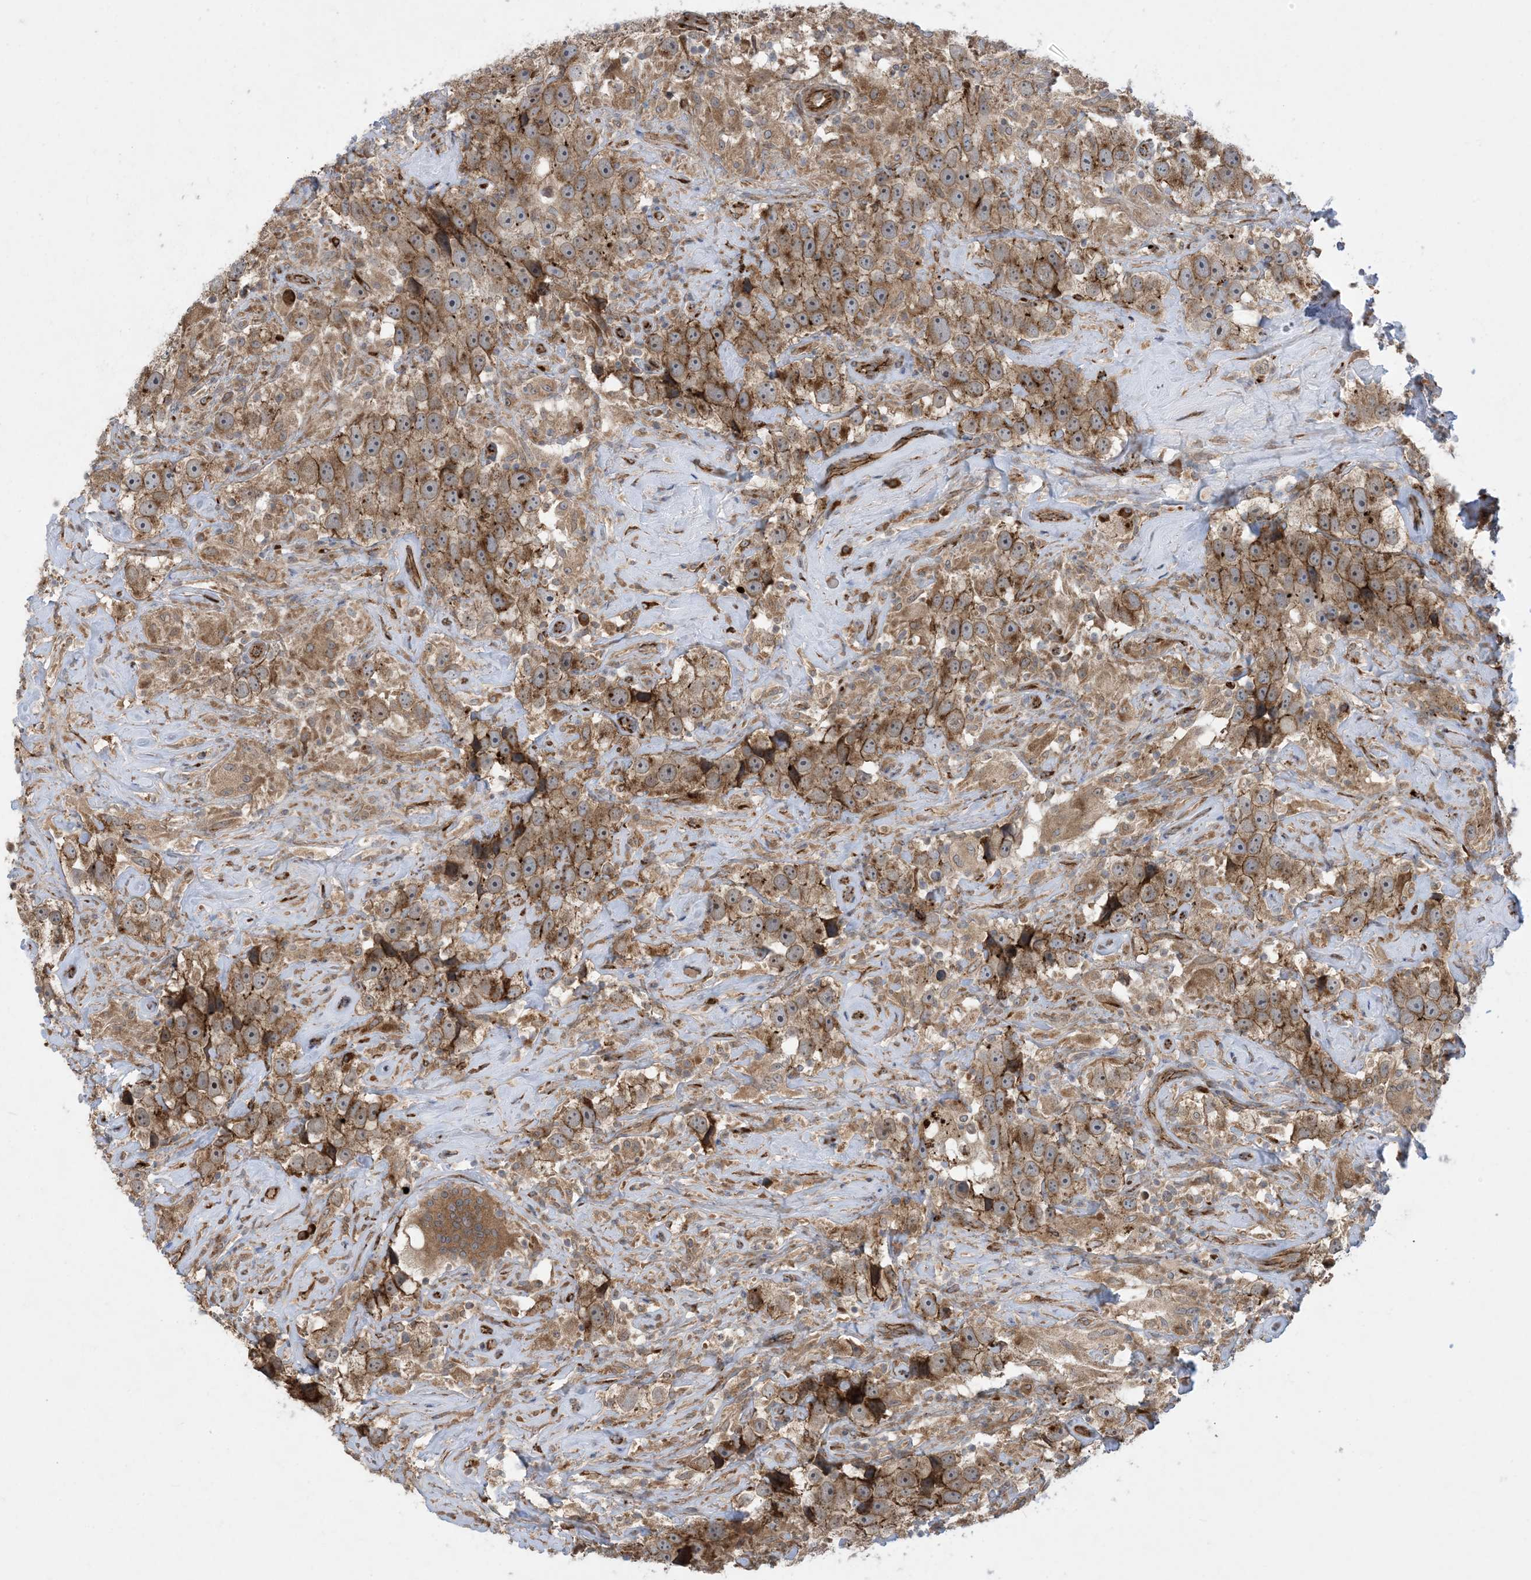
{"staining": {"intensity": "moderate", "quantity": ">75%", "location": "cytoplasmic/membranous"}, "tissue": "testis cancer", "cell_type": "Tumor cells", "image_type": "cancer", "snomed": [{"axis": "morphology", "description": "Seminoma, NOS"}, {"axis": "topography", "description": "Testis"}], "caption": "Human seminoma (testis) stained for a protein (brown) shows moderate cytoplasmic/membranous positive positivity in approximately >75% of tumor cells.", "gene": "OTOP1", "patient": {"sex": "male", "age": 49}}